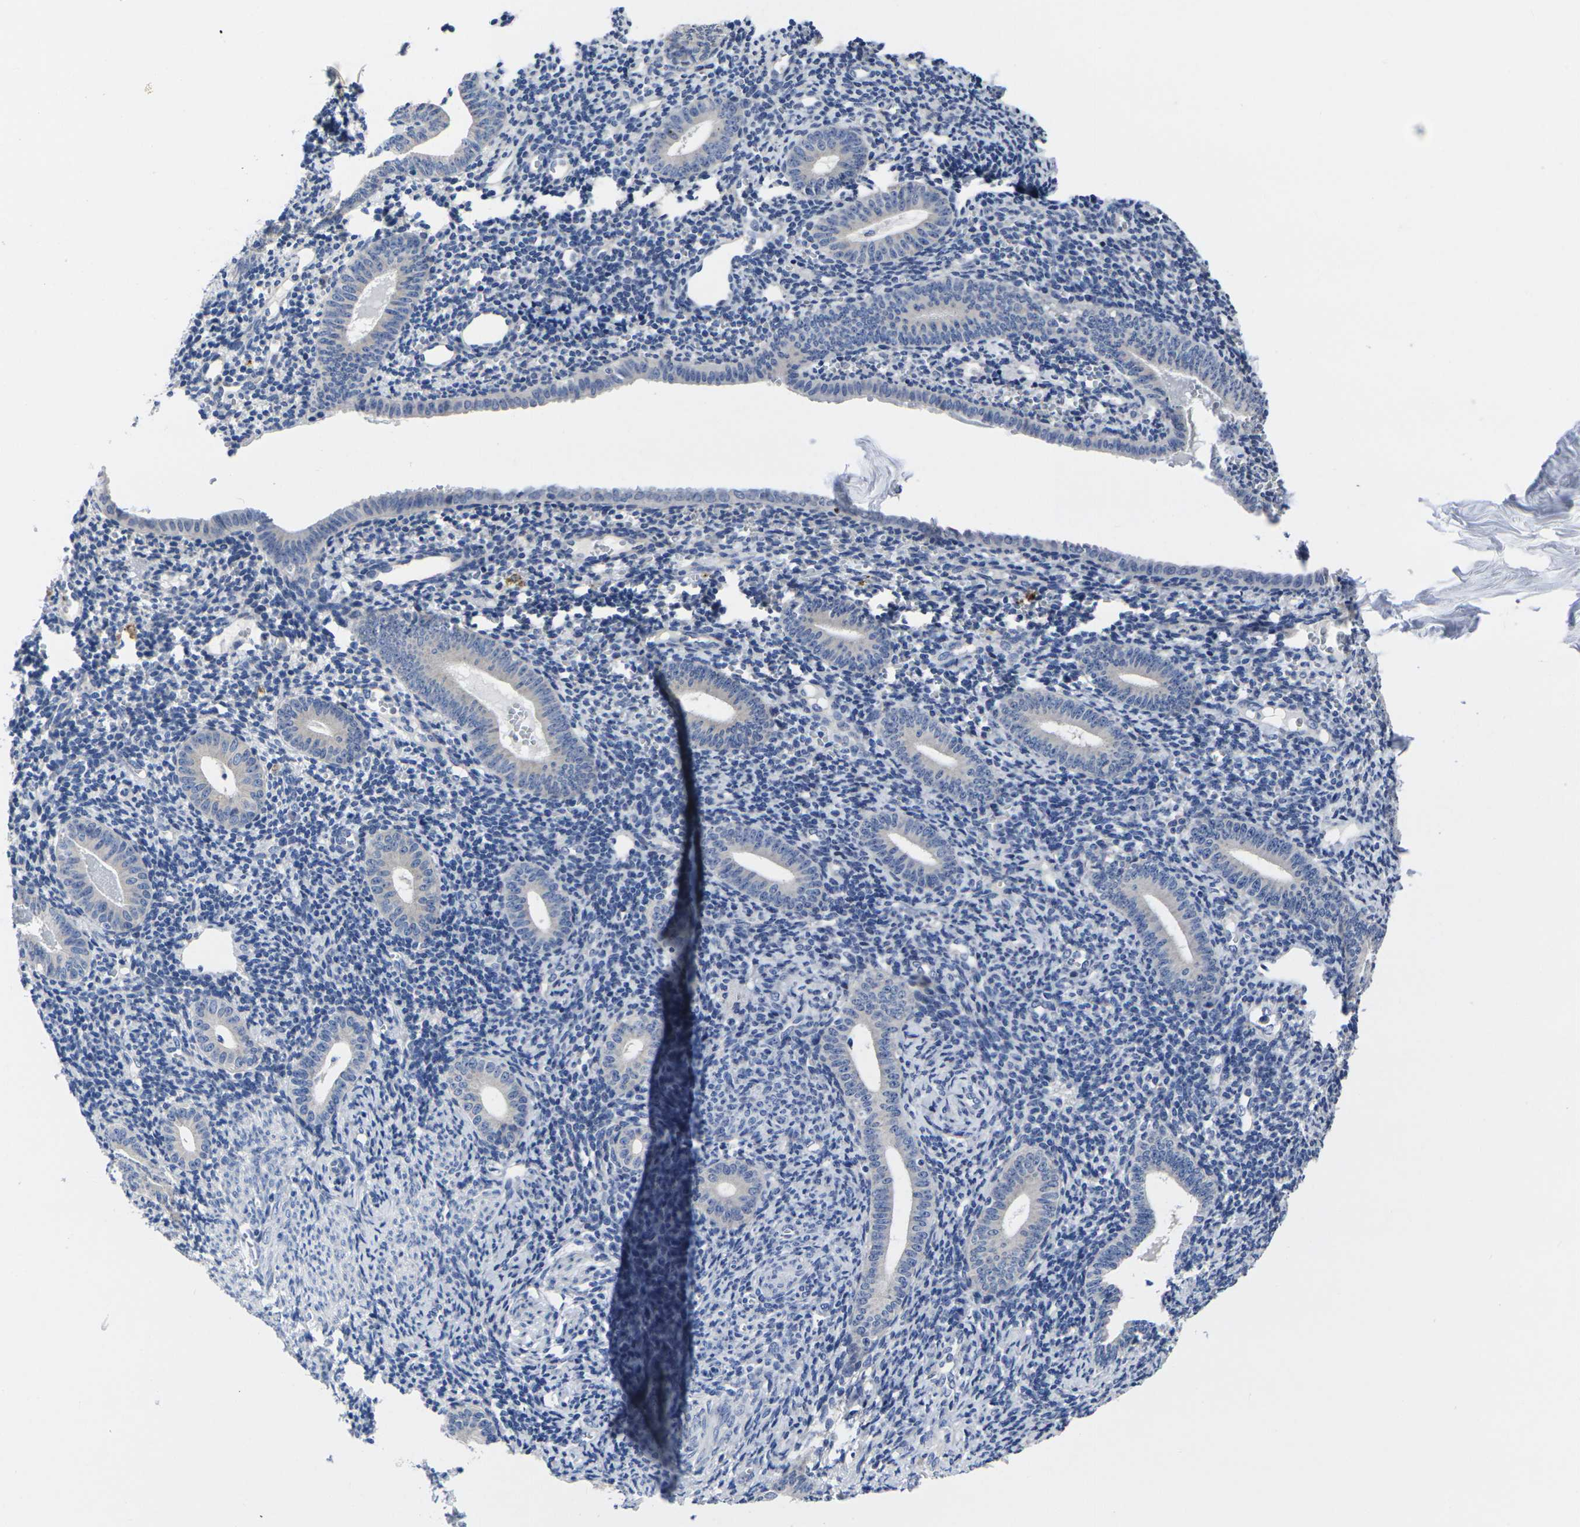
{"staining": {"intensity": "negative", "quantity": "none", "location": "none"}, "tissue": "endometrium", "cell_type": "Cells in endometrial stroma", "image_type": "normal", "snomed": [{"axis": "morphology", "description": "Normal tissue, NOS"}, {"axis": "topography", "description": "Endometrium"}], "caption": "Image shows no protein staining in cells in endometrial stroma of unremarkable endometrium.", "gene": "CYP2C8", "patient": {"sex": "female", "age": 50}}